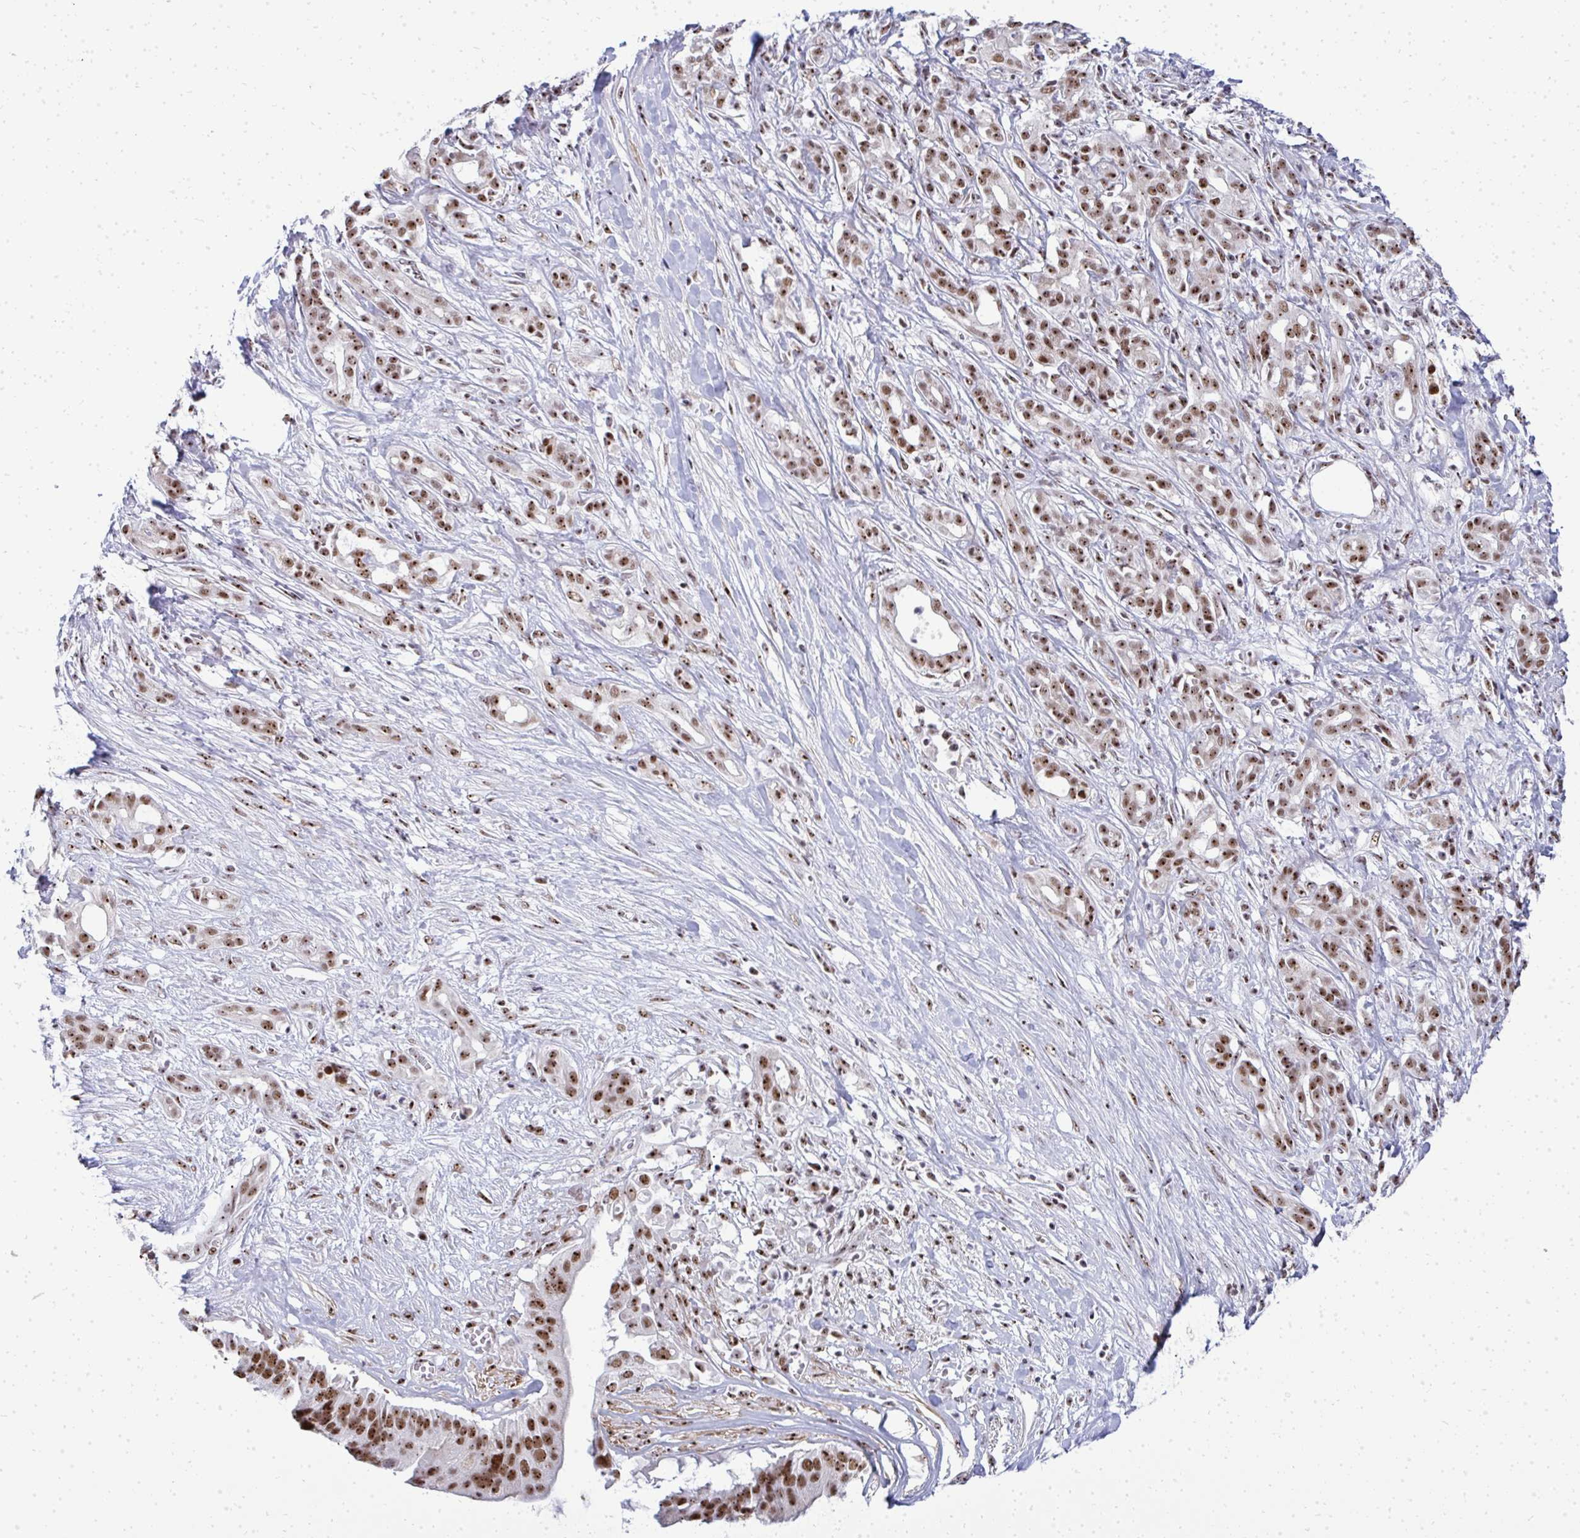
{"staining": {"intensity": "moderate", "quantity": ">75%", "location": "nuclear"}, "tissue": "pancreatic cancer", "cell_type": "Tumor cells", "image_type": "cancer", "snomed": [{"axis": "morphology", "description": "Adenocarcinoma, NOS"}, {"axis": "topography", "description": "Pancreas"}], "caption": "There is medium levels of moderate nuclear positivity in tumor cells of pancreatic cancer (adenocarcinoma), as demonstrated by immunohistochemical staining (brown color).", "gene": "SIRT7", "patient": {"sex": "male", "age": 61}}